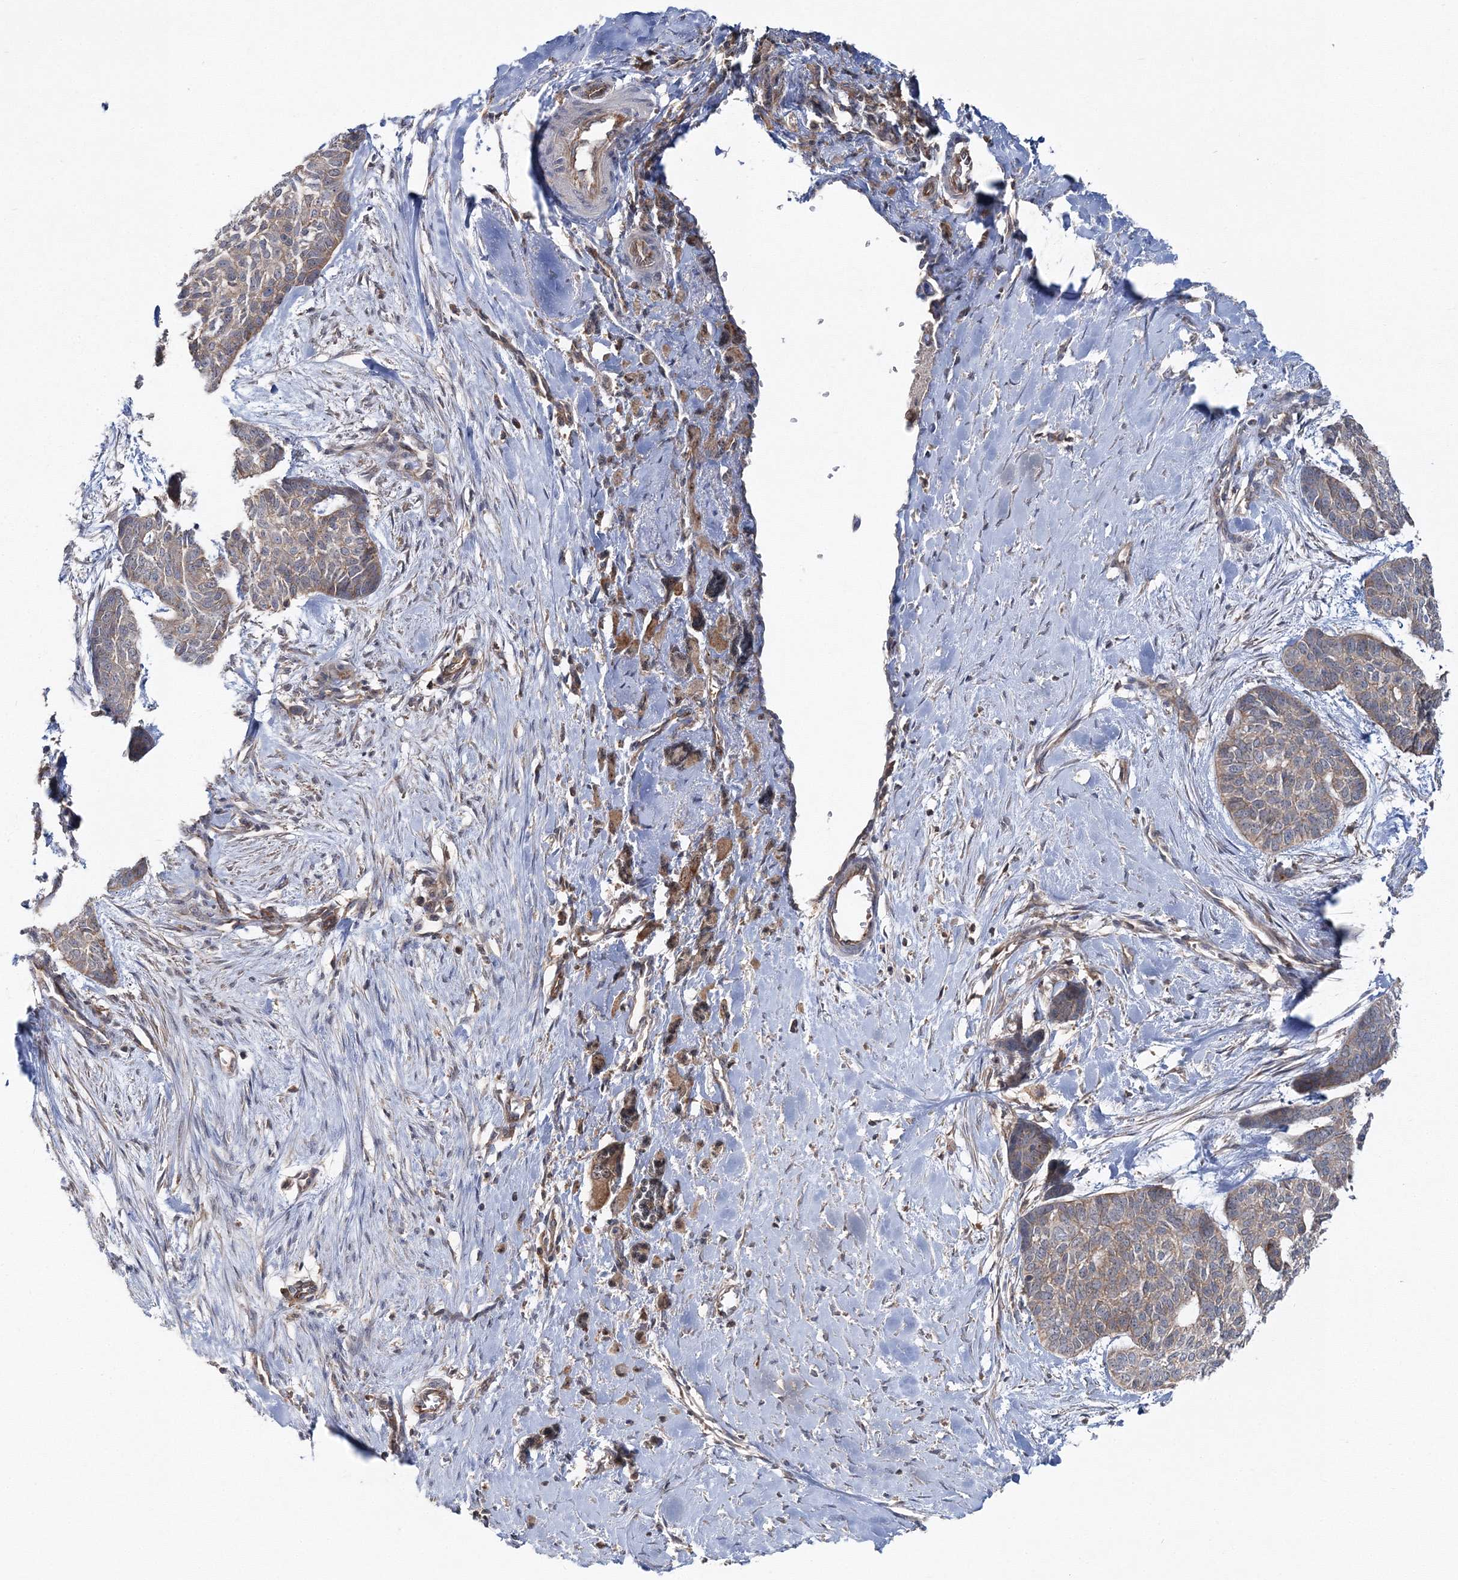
{"staining": {"intensity": "moderate", "quantity": ">75%", "location": "cytoplasmic/membranous"}, "tissue": "skin cancer", "cell_type": "Tumor cells", "image_type": "cancer", "snomed": [{"axis": "morphology", "description": "Basal cell carcinoma"}, {"axis": "topography", "description": "Skin"}], "caption": "DAB (3,3'-diaminobenzidine) immunohistochemical staining of human basal cell carcinoma (skin) demonstrates moderate cytoplasmic/membranous protein positivity in about >75% of tumor cells. Using DAB (brown) and hematoxylin (blue) stains, captured at high magnification using brightfield microscopy.", "gene": "PCBD2", "patient": {"sex": "female", "age": 64}}